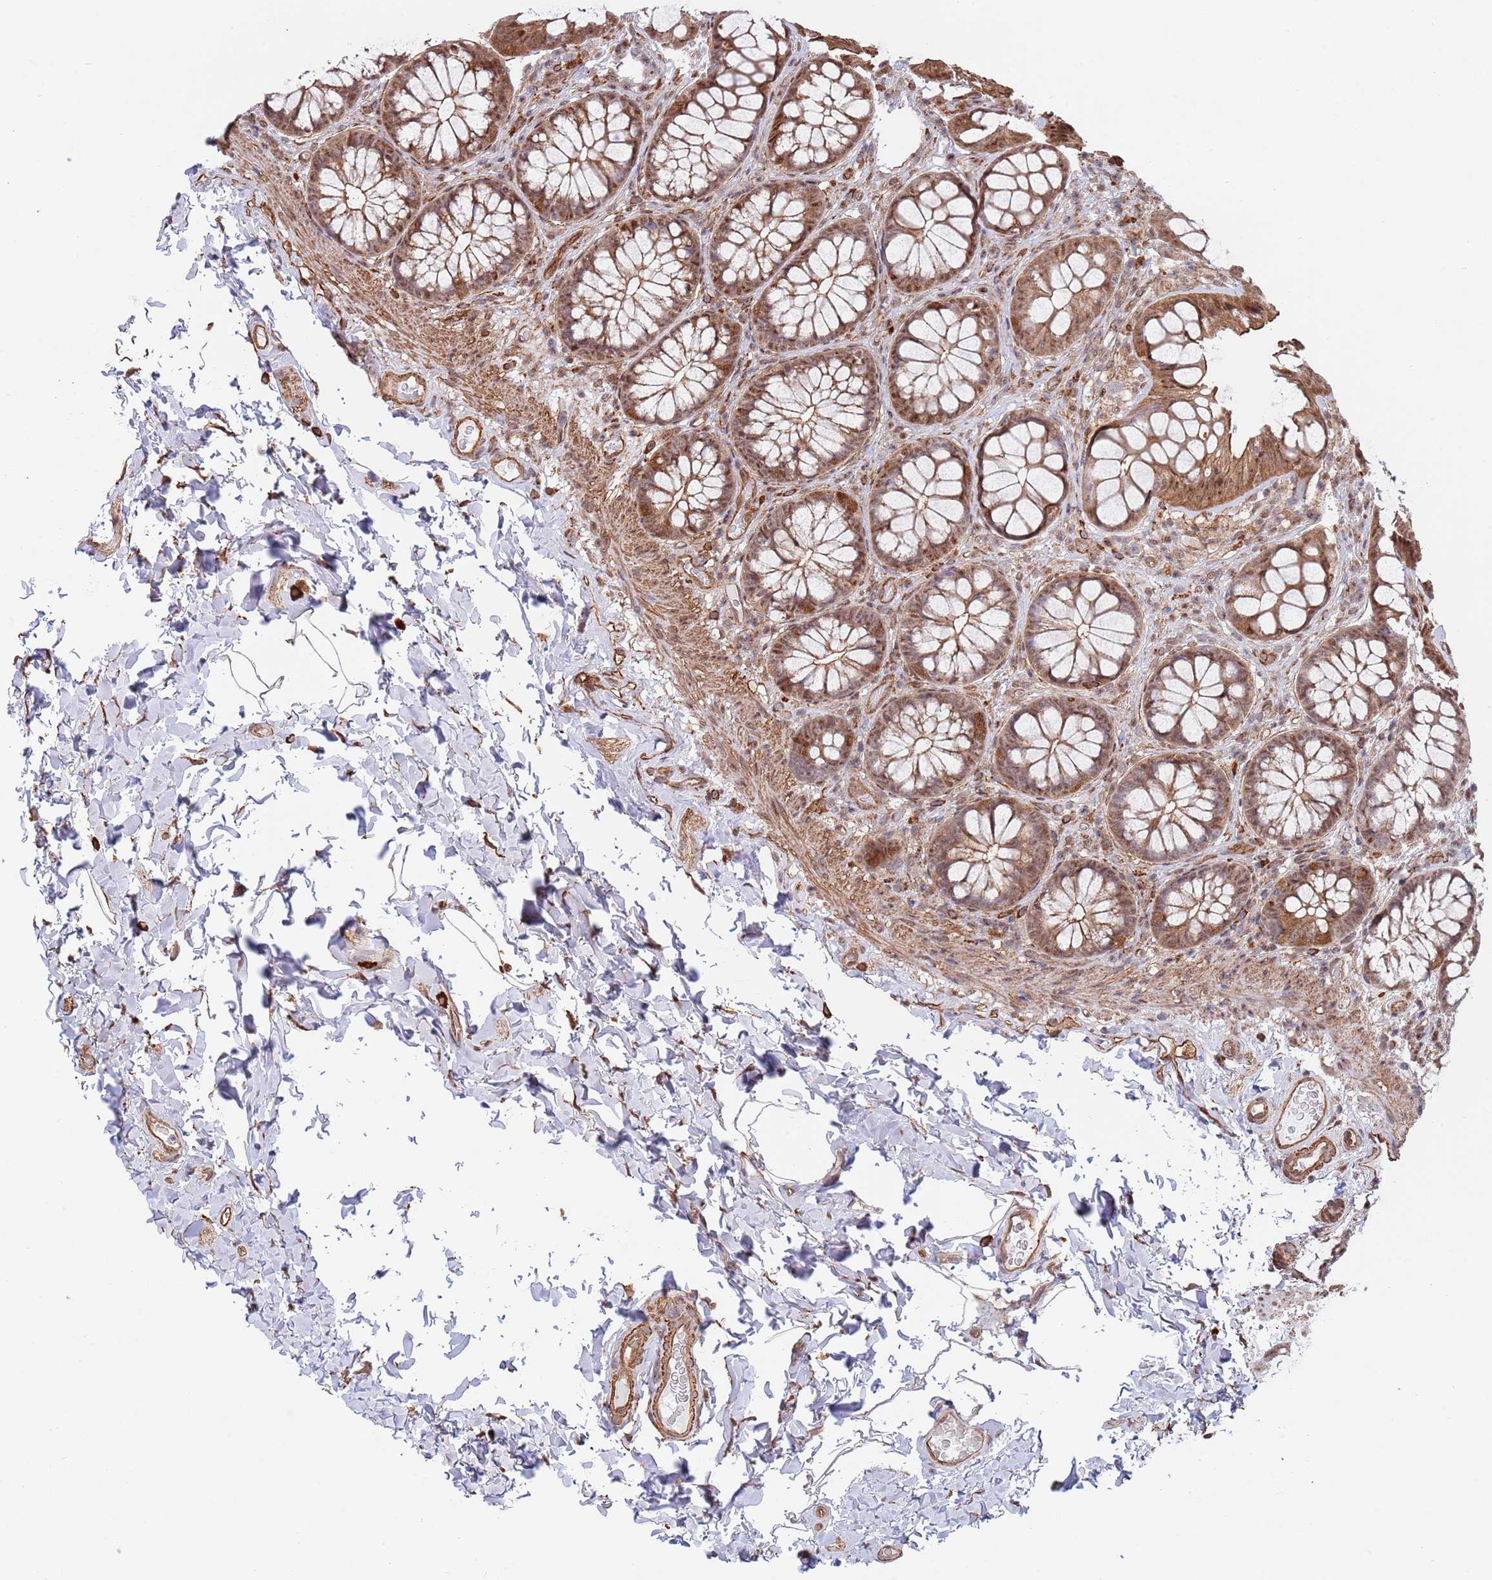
{"staining": {"intensity": "moderate", "quantity": ">75%", "location": "cytoplasmic/membranous"}, "tissue": "colon", "cell_type": "Endothelial cells", "image_type": "normal", "snomed": [{"axis": "morphology", "description": "Normal tissue, NOS"}, {"axis": "topography", "description": "Colon"}], "caption": "Colon stained for a protein (brown) displays moderate cytoplasmic/membranous positive expression in about >75% of endothelial cells.", "gene": "BPNT1", "patient": {"sex": "male", "age": 46}}